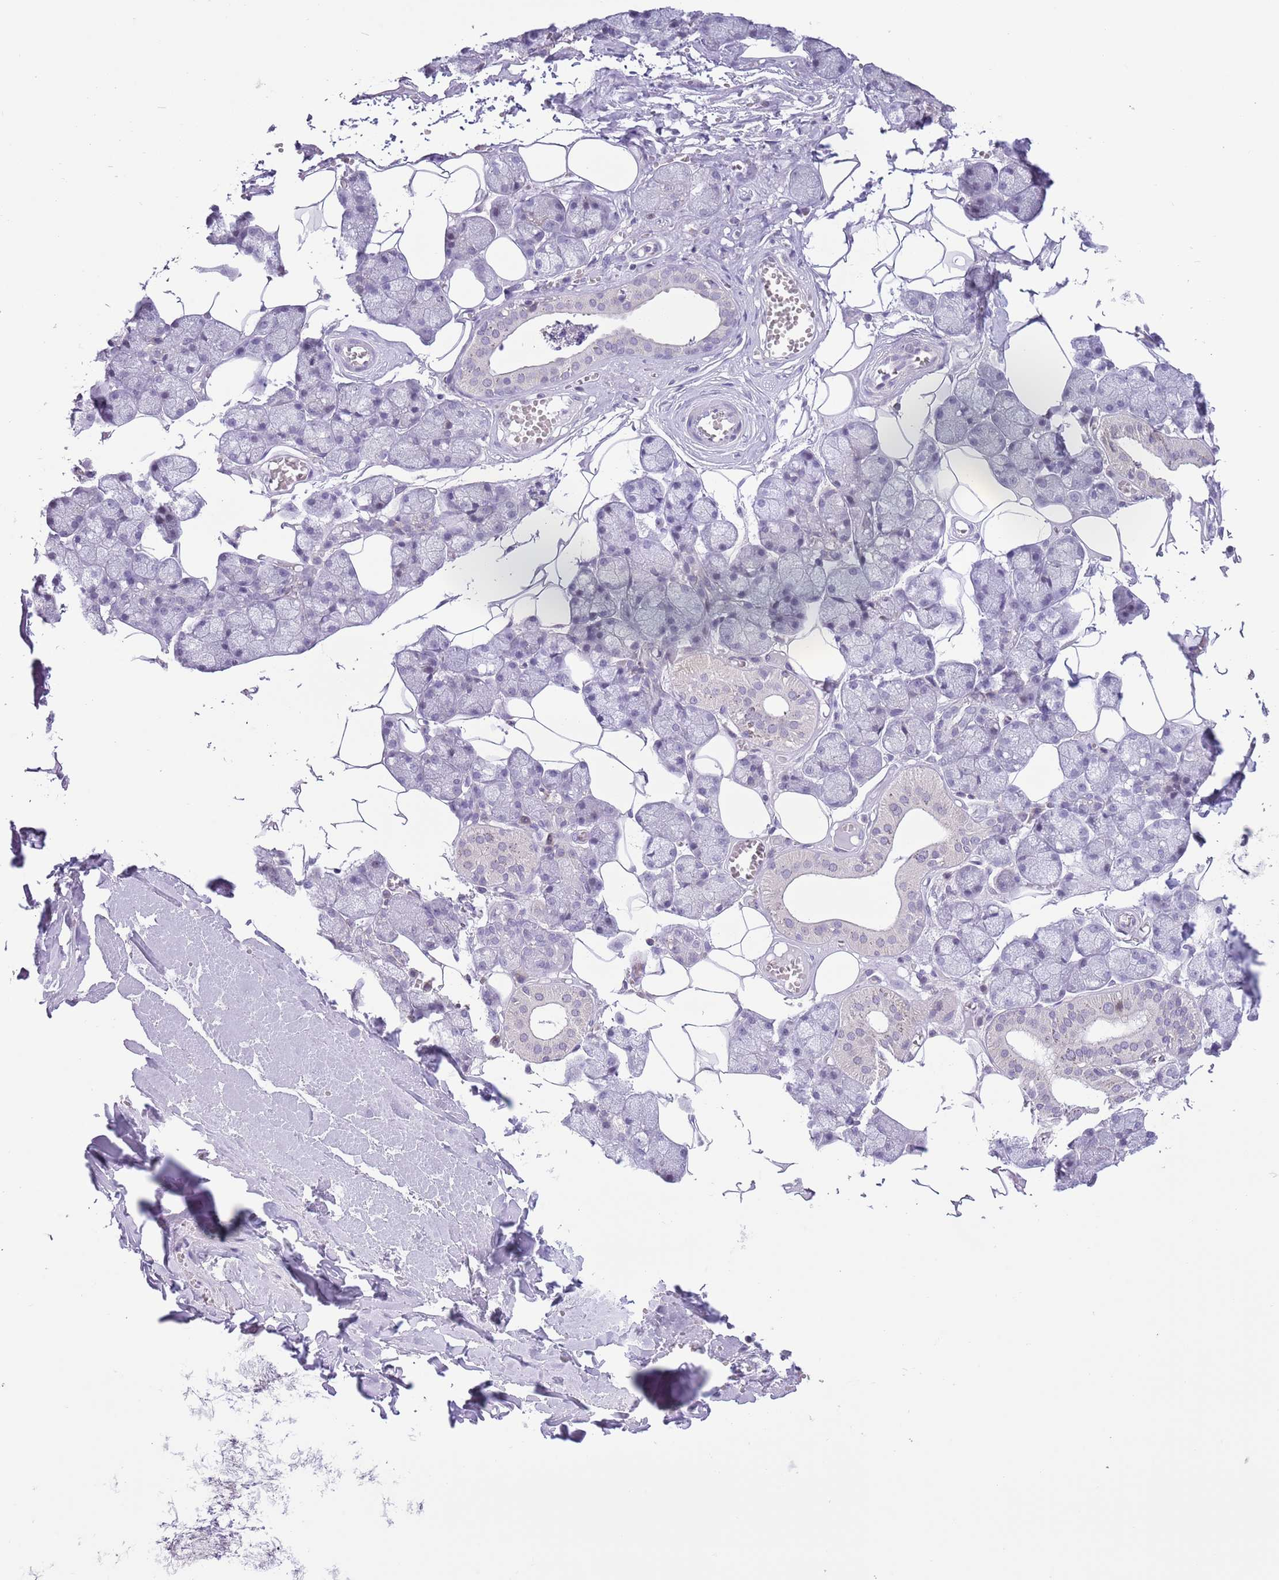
{"staining": {"intensity": "negative", "quantity": "none", "location": "none"}, "tissue": "salivary gland", "cell_type": "Glandular cells", "image_type": "normal", "snomed": [{"axis": "morphology", "description": "Normal tissue, NOS"}, {"axis": "topography", "description": "Salivary gland"}], "caption": "A high-resolution image shows immunohistochemistry (IHC) staining of benign salivary gland, which reveals no significant expression in glandular cells.", "gene": "ZNF576", "patient": {"sex": "male", "age": 62}}